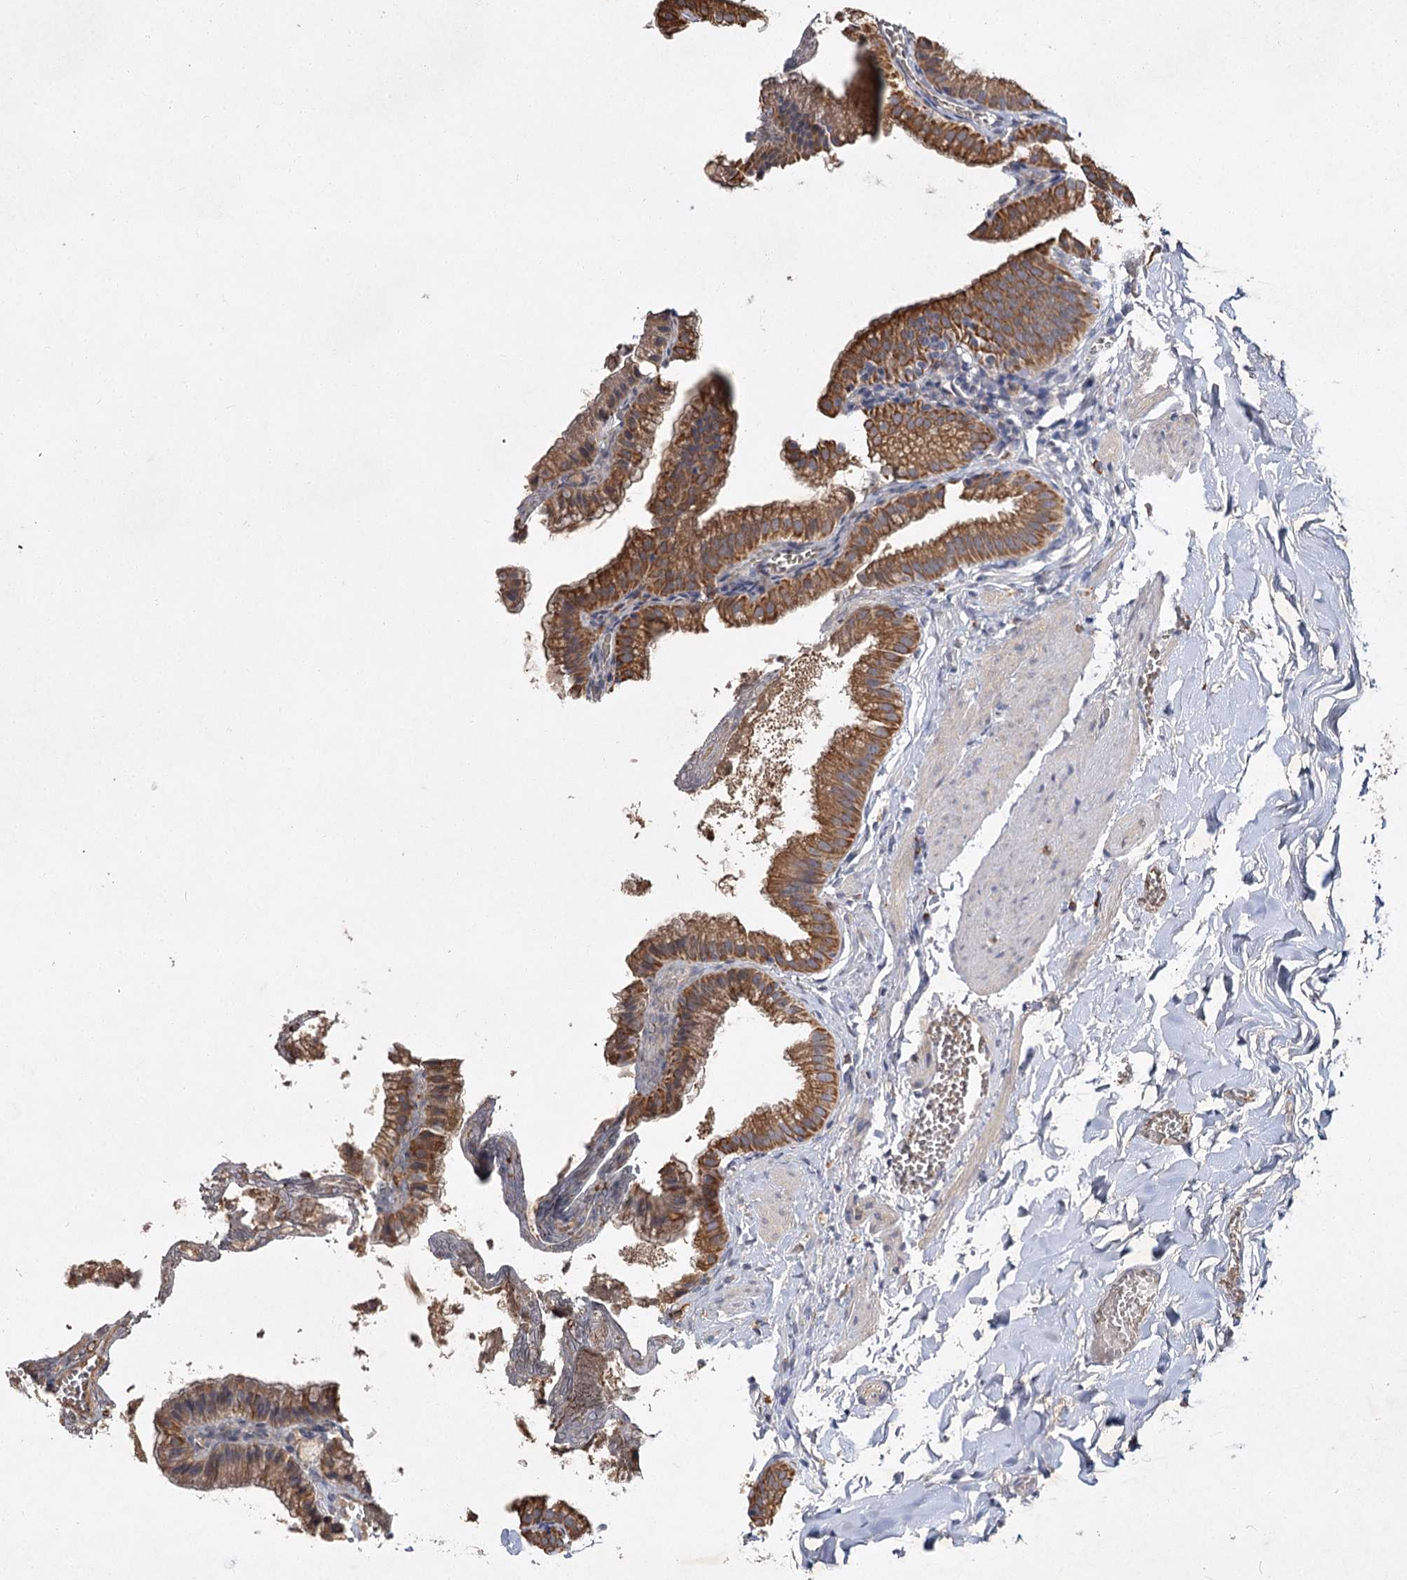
{"staining": {"intensity": "moderate", "quantity": ">75%", "location": "cytoplasmic/membranous"}, "tissue": "gallbladder", "cell_type": "Glandular cells", "image_type": "normal", "snomed": [{"axis": "morphology", "description": "Normal tissue, NOS"}, {"axis": "topography", "description": "Gallbladder"}], "caption": "Brown immunohistochemical staining in unremarkable gallbladder exhibits moderate cytoplasmic/membranous staining in about >75% of glandular cells.", "gene": "MFN1", "patient": {"sex": "male", "age": 38}}